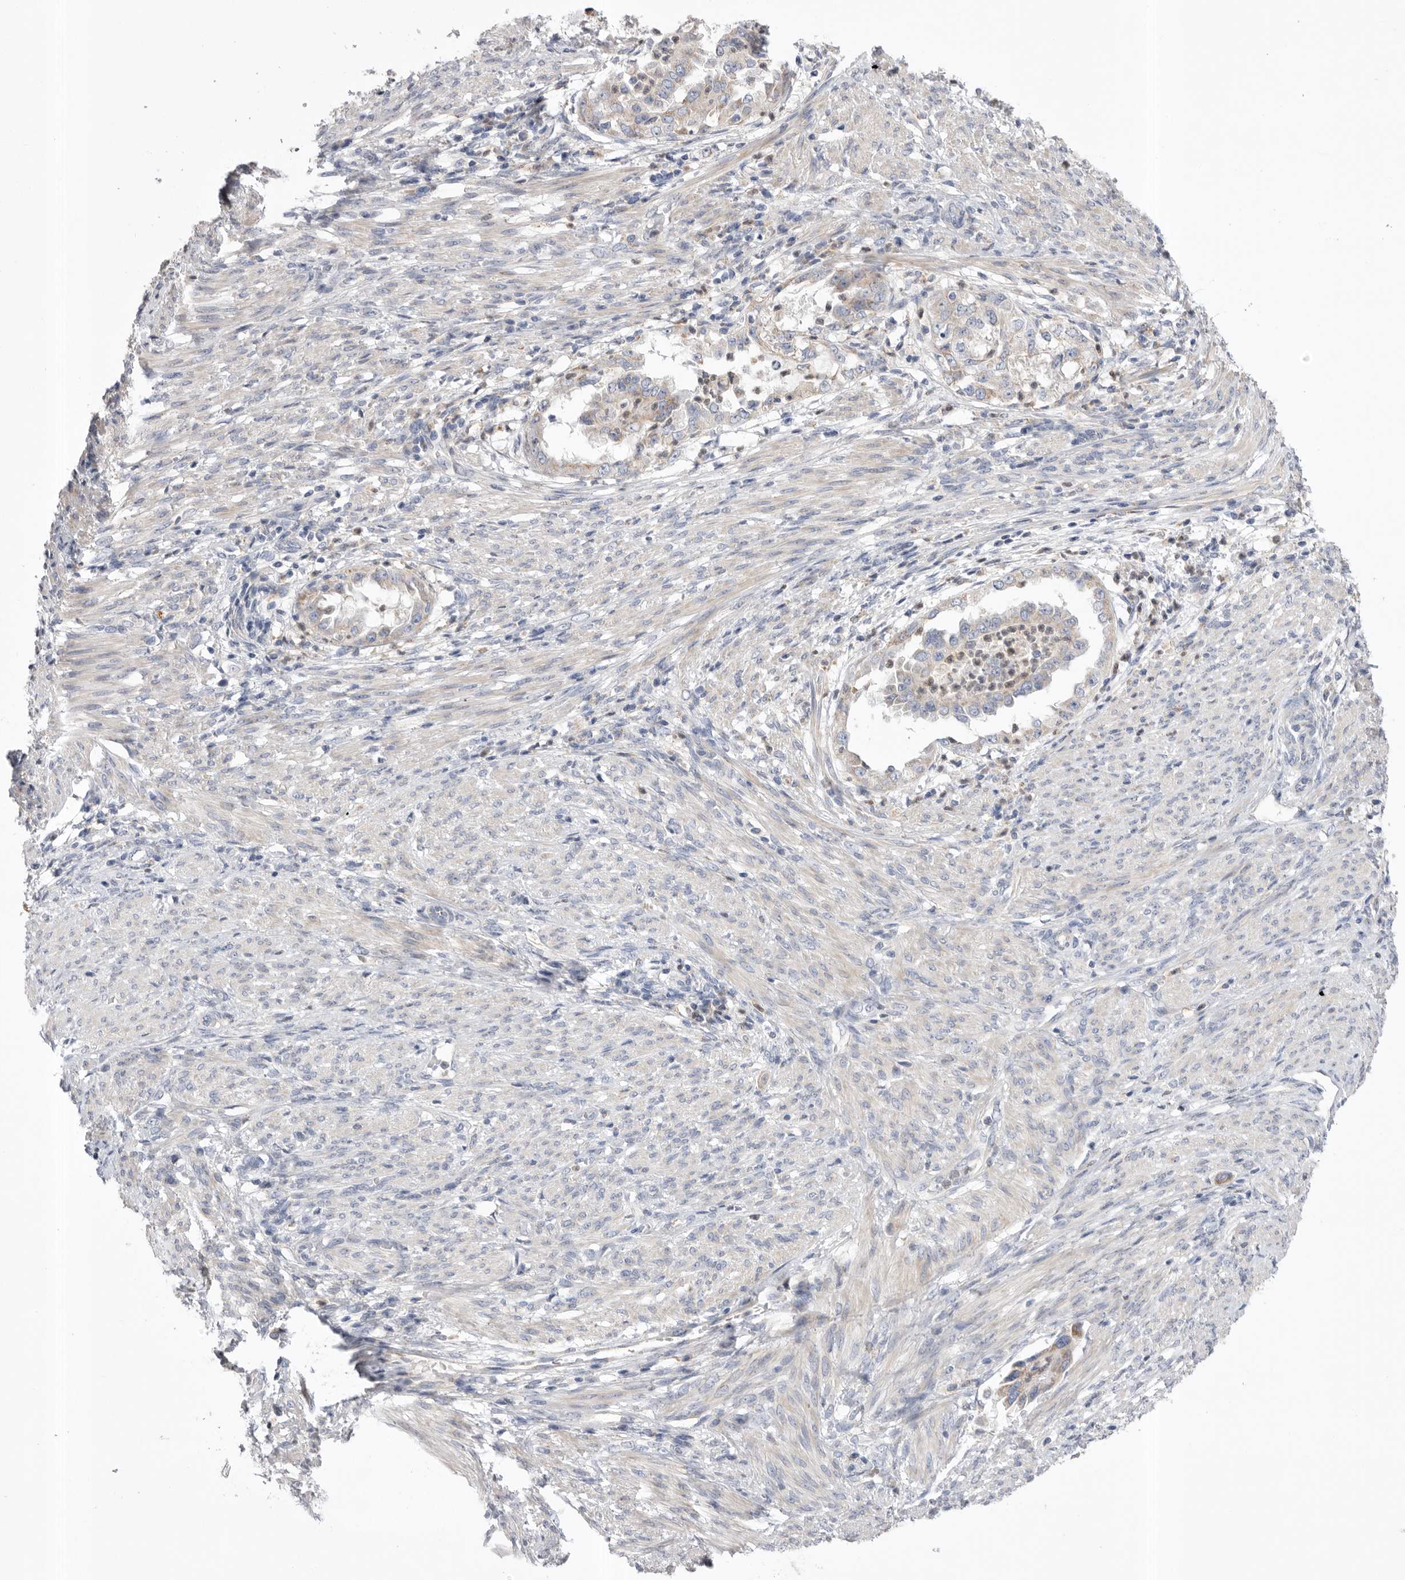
{"staining": {"intensity": "negative", "quantity": "none", "location": "none"}, "tissue": "endometrial cancer", "cell_type": "Tumor cells", "image_type": "cancer", "snomed": [{"axis": "morphology", "description": "Adenocarcinoma, NOS"}, {"axis": "topography", "description": "Endometrium"}], "caption": "A photomicrograph of human endometrial cancer (adenocarcinoma) is negative for staining in tumor cells.", "gene": "CCDC126", "patient": {"sex": "female", "age": 85}}